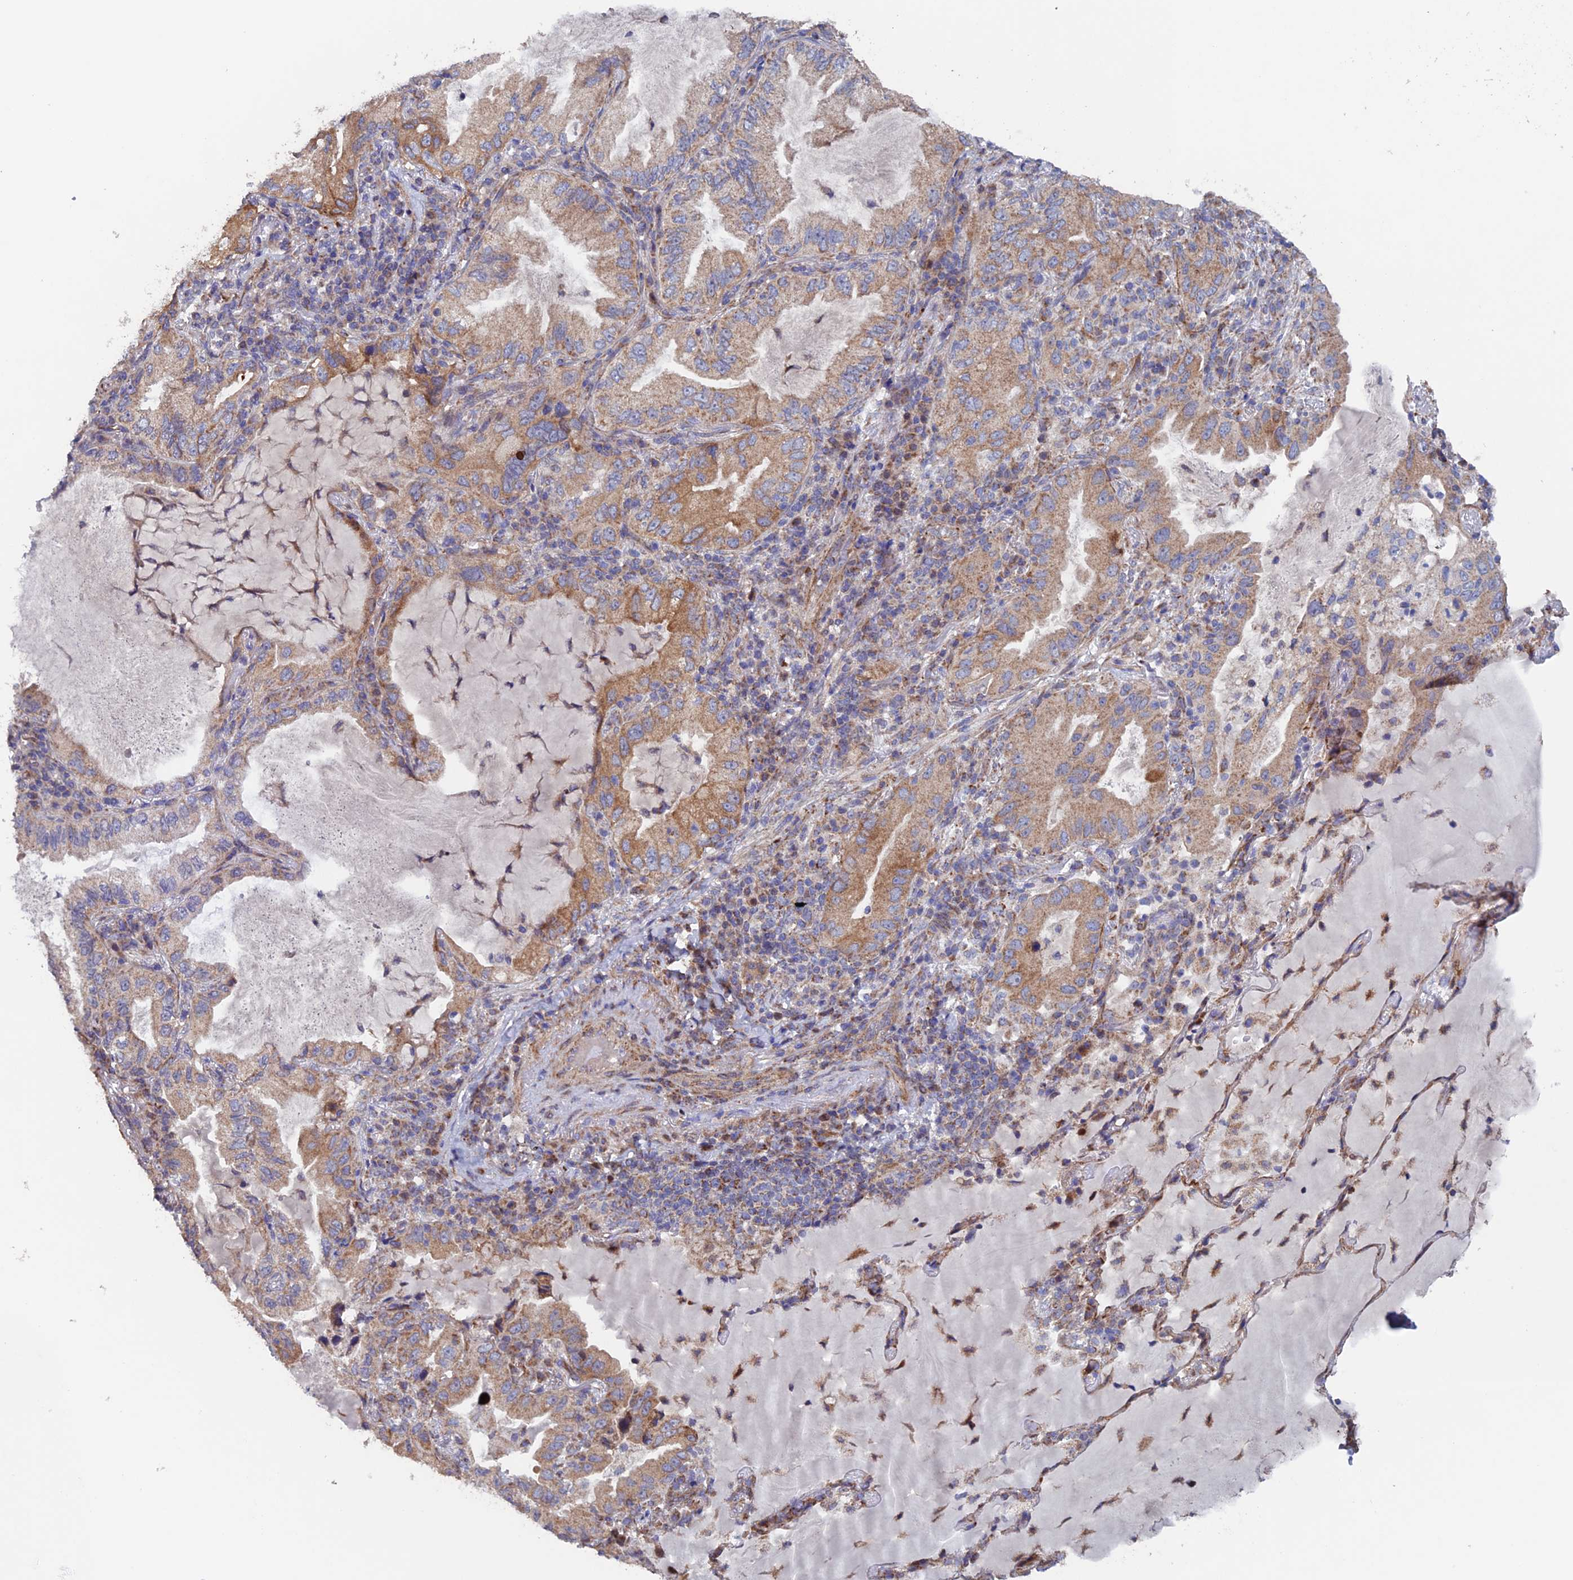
{"staining": {"intensity": "moderate", "quantity": ">75%", "location": "cytoplasmic/membranous"}, "tissue": "lung cancer", "cell_type": "Tumor cells", "image_type": "cancer", "snomed": [{"axis": "morphology", "description": "Adenocarcinoma, NOS"}, {"axis": "topography", "description": "Lung"}], "caption": "Immunohistochemical staining of adenocarcinoma (lung) reveals medium levels of moderate cytoplasmic/membranous protein expression in approximately >75% of tumor cells. (DAB = brown stain, brightfield microscopy at high magnification).", "gene": "MRPL1", "patient": {"sex": "female", "age": 69}}